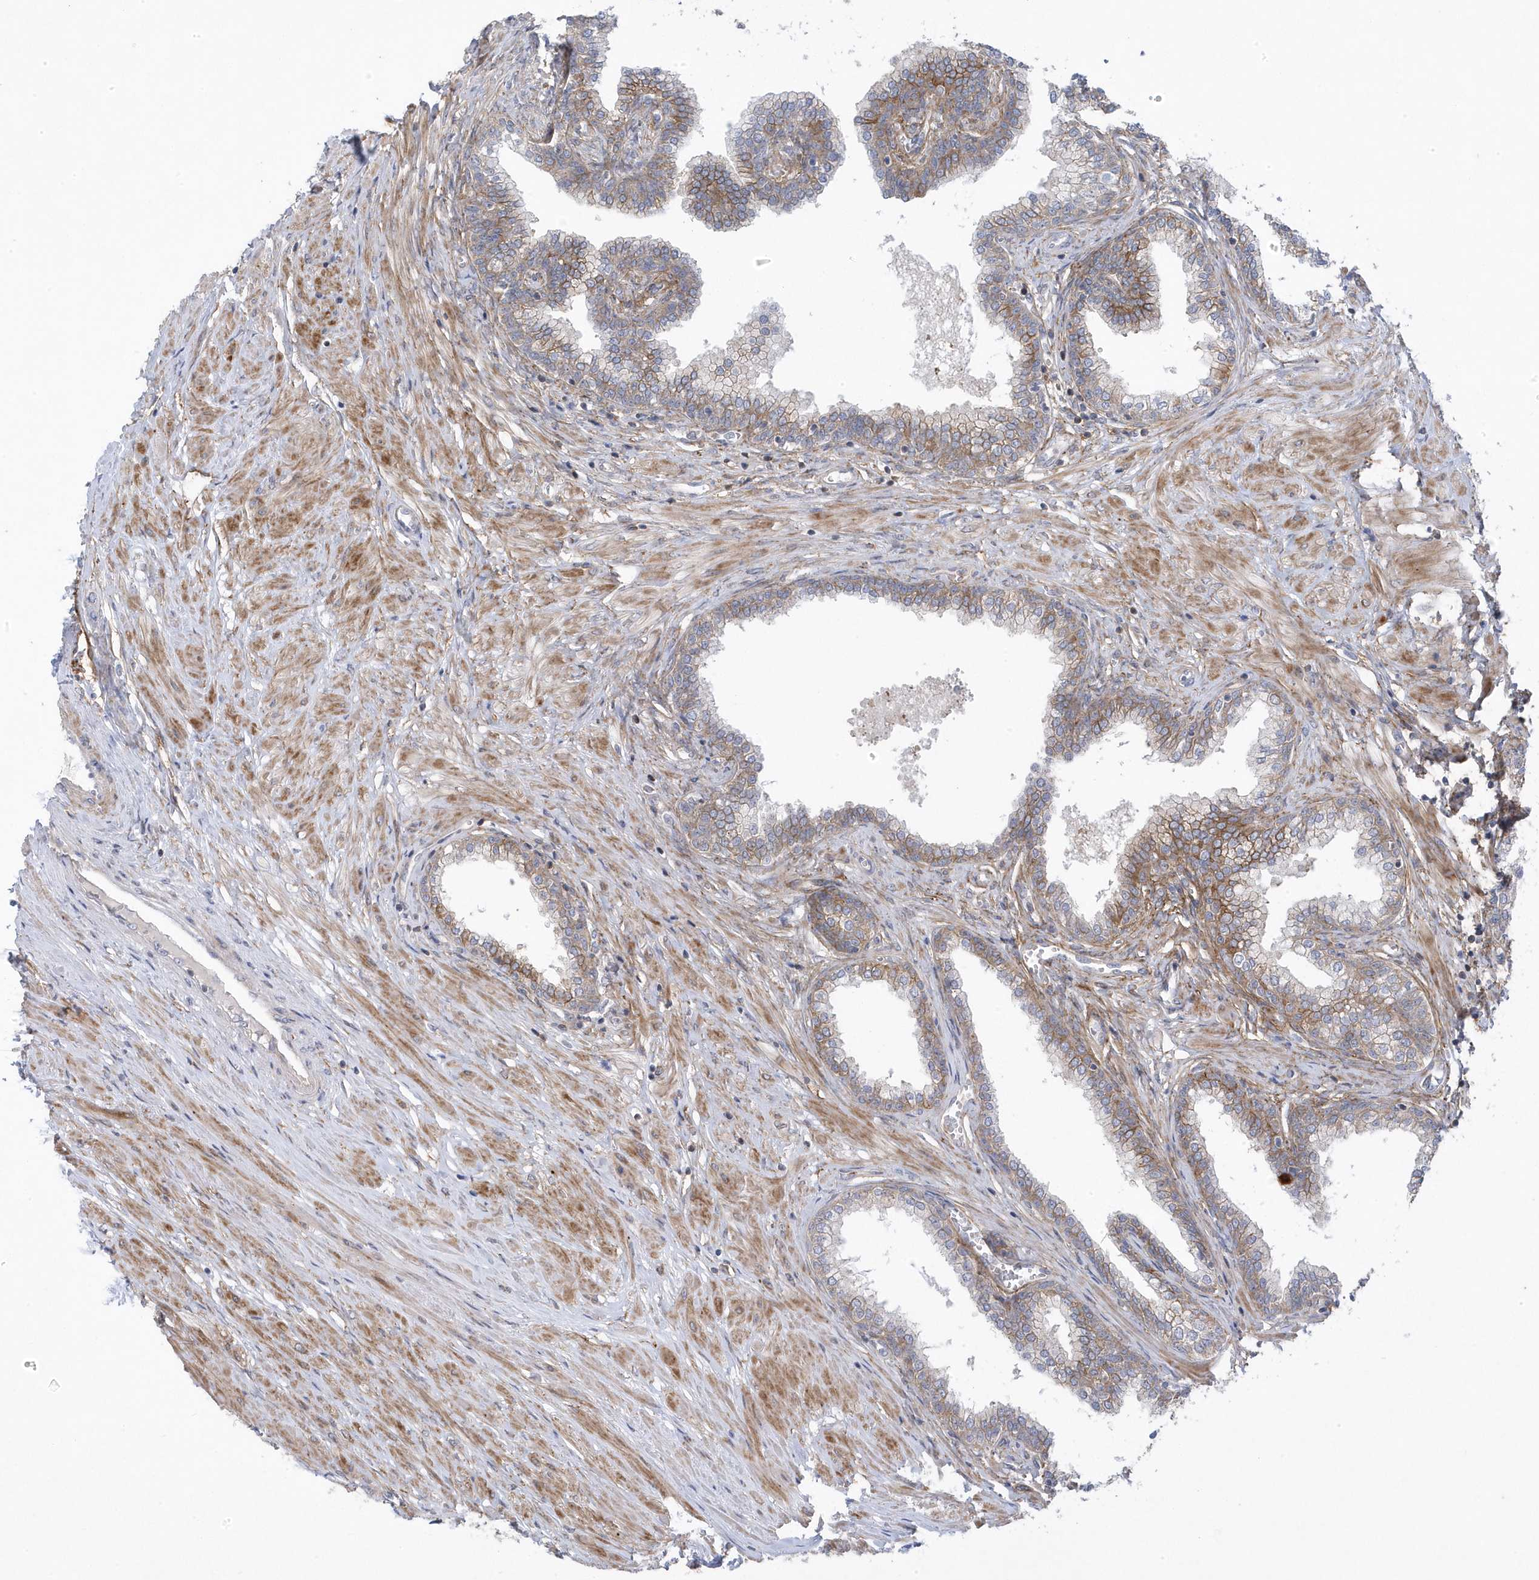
{"staining": {"intensity": "moderate", "quantity": "25%-75%", "location": "cytoplasmic/membranous"}, "tissue": "prostate", "cell_type": "Glandular cells", "image_type": "normal", "snomed": [{"axis": "morphology", "description": "Normal tissue, NOS"}, {"axis": "morphology", "description": "Urothelial carcinoma, Low grade"}, {"axis": "topography", "description": "Urinary bladder"}, {"axis": "topography", "description": "Prostate"}], "caption": "An image of human prostate stained for a protein reveals moderate cytoplasmic/membranous brown staining in glandular cells. The staining was performed using DAB (3,3'-diaminobenzidine) to visualize the protein expression in brown, while the nuclei were stained in blue with hematoxylin (Magnification: 20x).", "gene": "ANAPC1", "patient": {"sex": "male", "age": 60}}